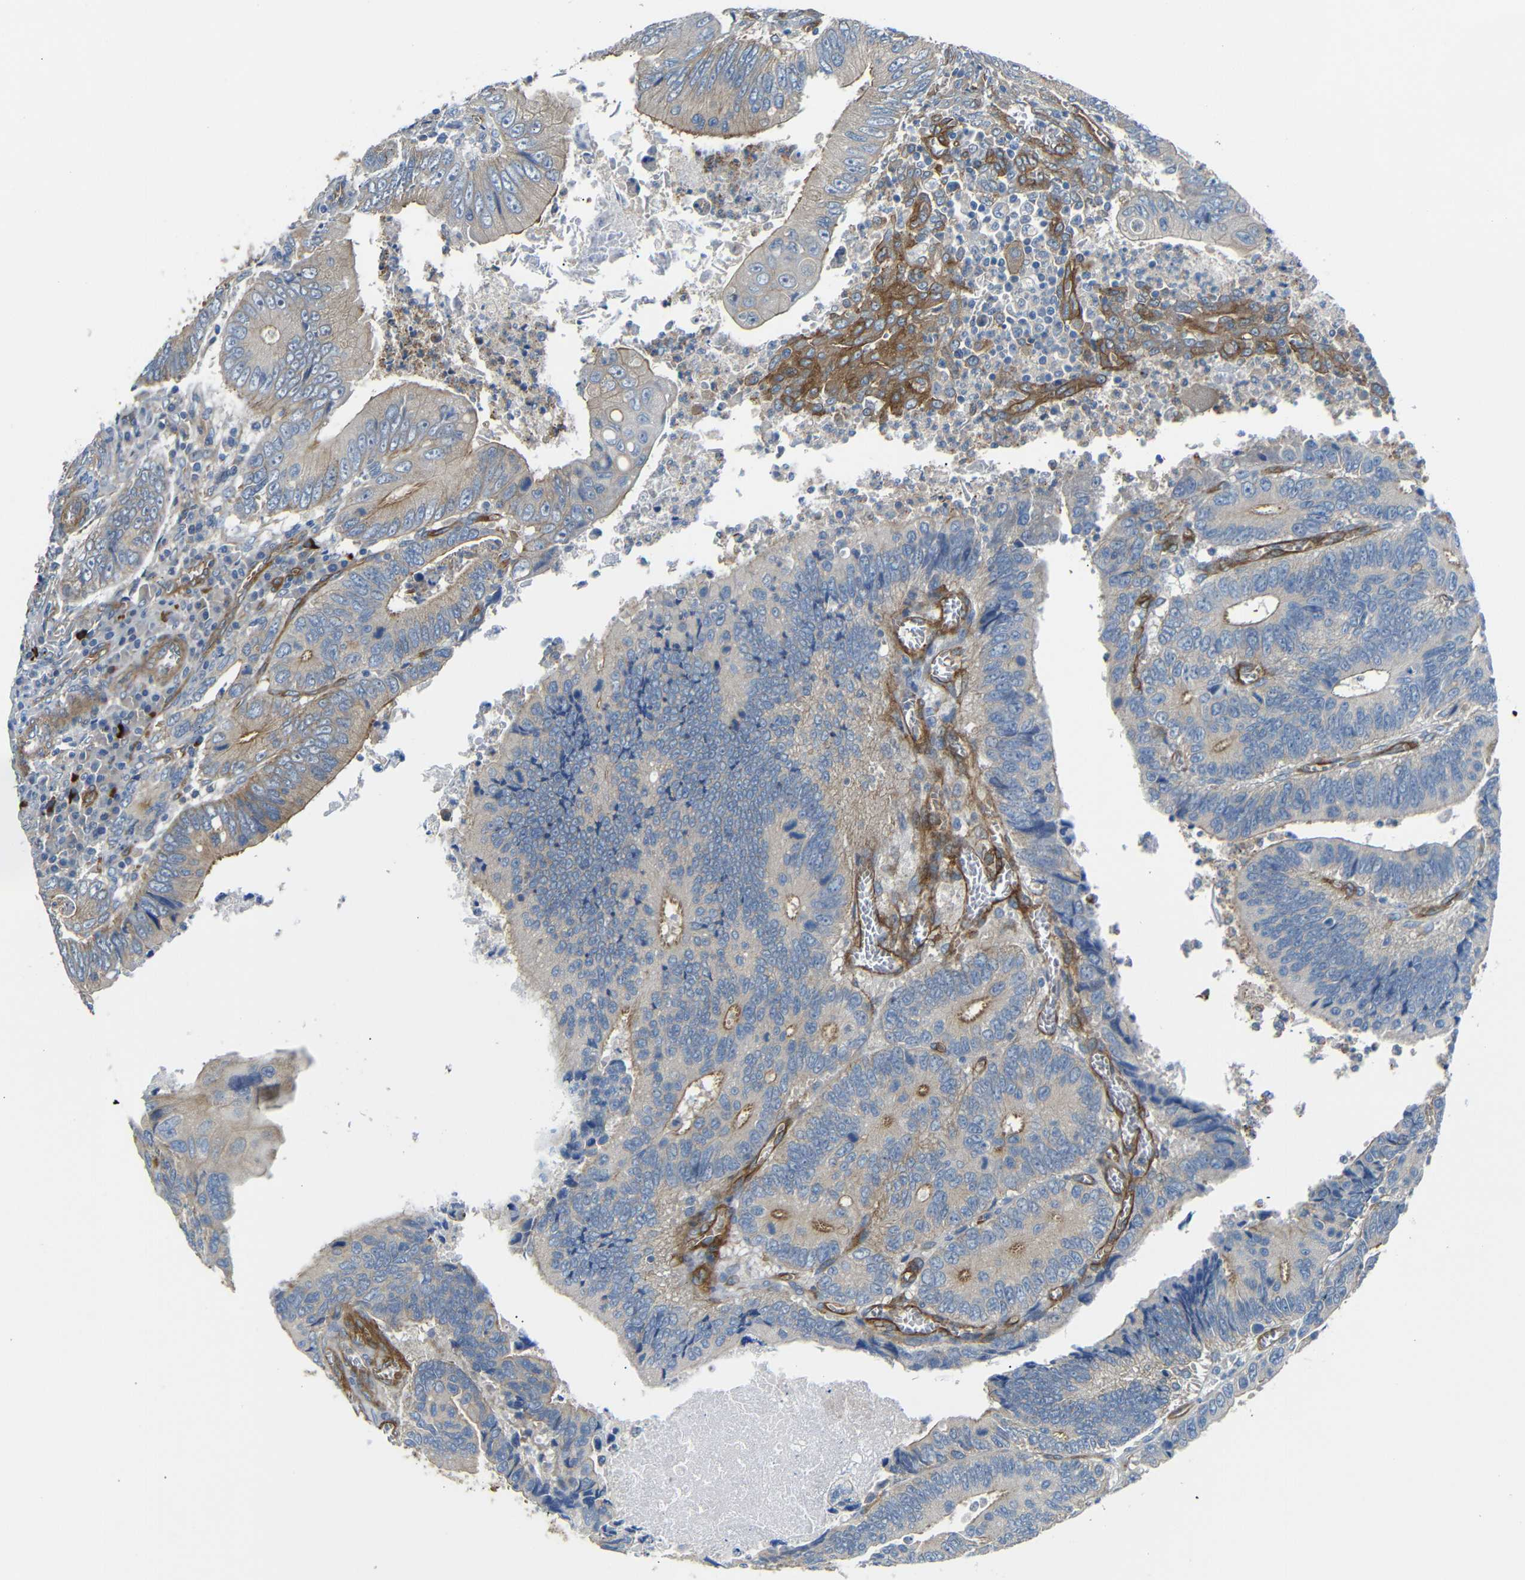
{"staining": {"intensity": "moderate", "quantity": ">75%", "location": "cytoplasmic/membranous"}, "tissue": "colorectal cancer", "cell_type": "Tumor cells", "image_type": "cancer", "snomed": [{"axis": "morphology", "description": "Inflammation, NOS"}, {"axis": "morphology", "description": "Adenocarcinoma, NOS"}, {"axis": "topography", "description": "Colon"}], "caption": "A brown stain shows moderate cytoplasmic/membranous positivity of a protein in human colorectal cancer tumor cells.", "gene": "MYO1B", "patient": {"sex": "male", "age": 72}}